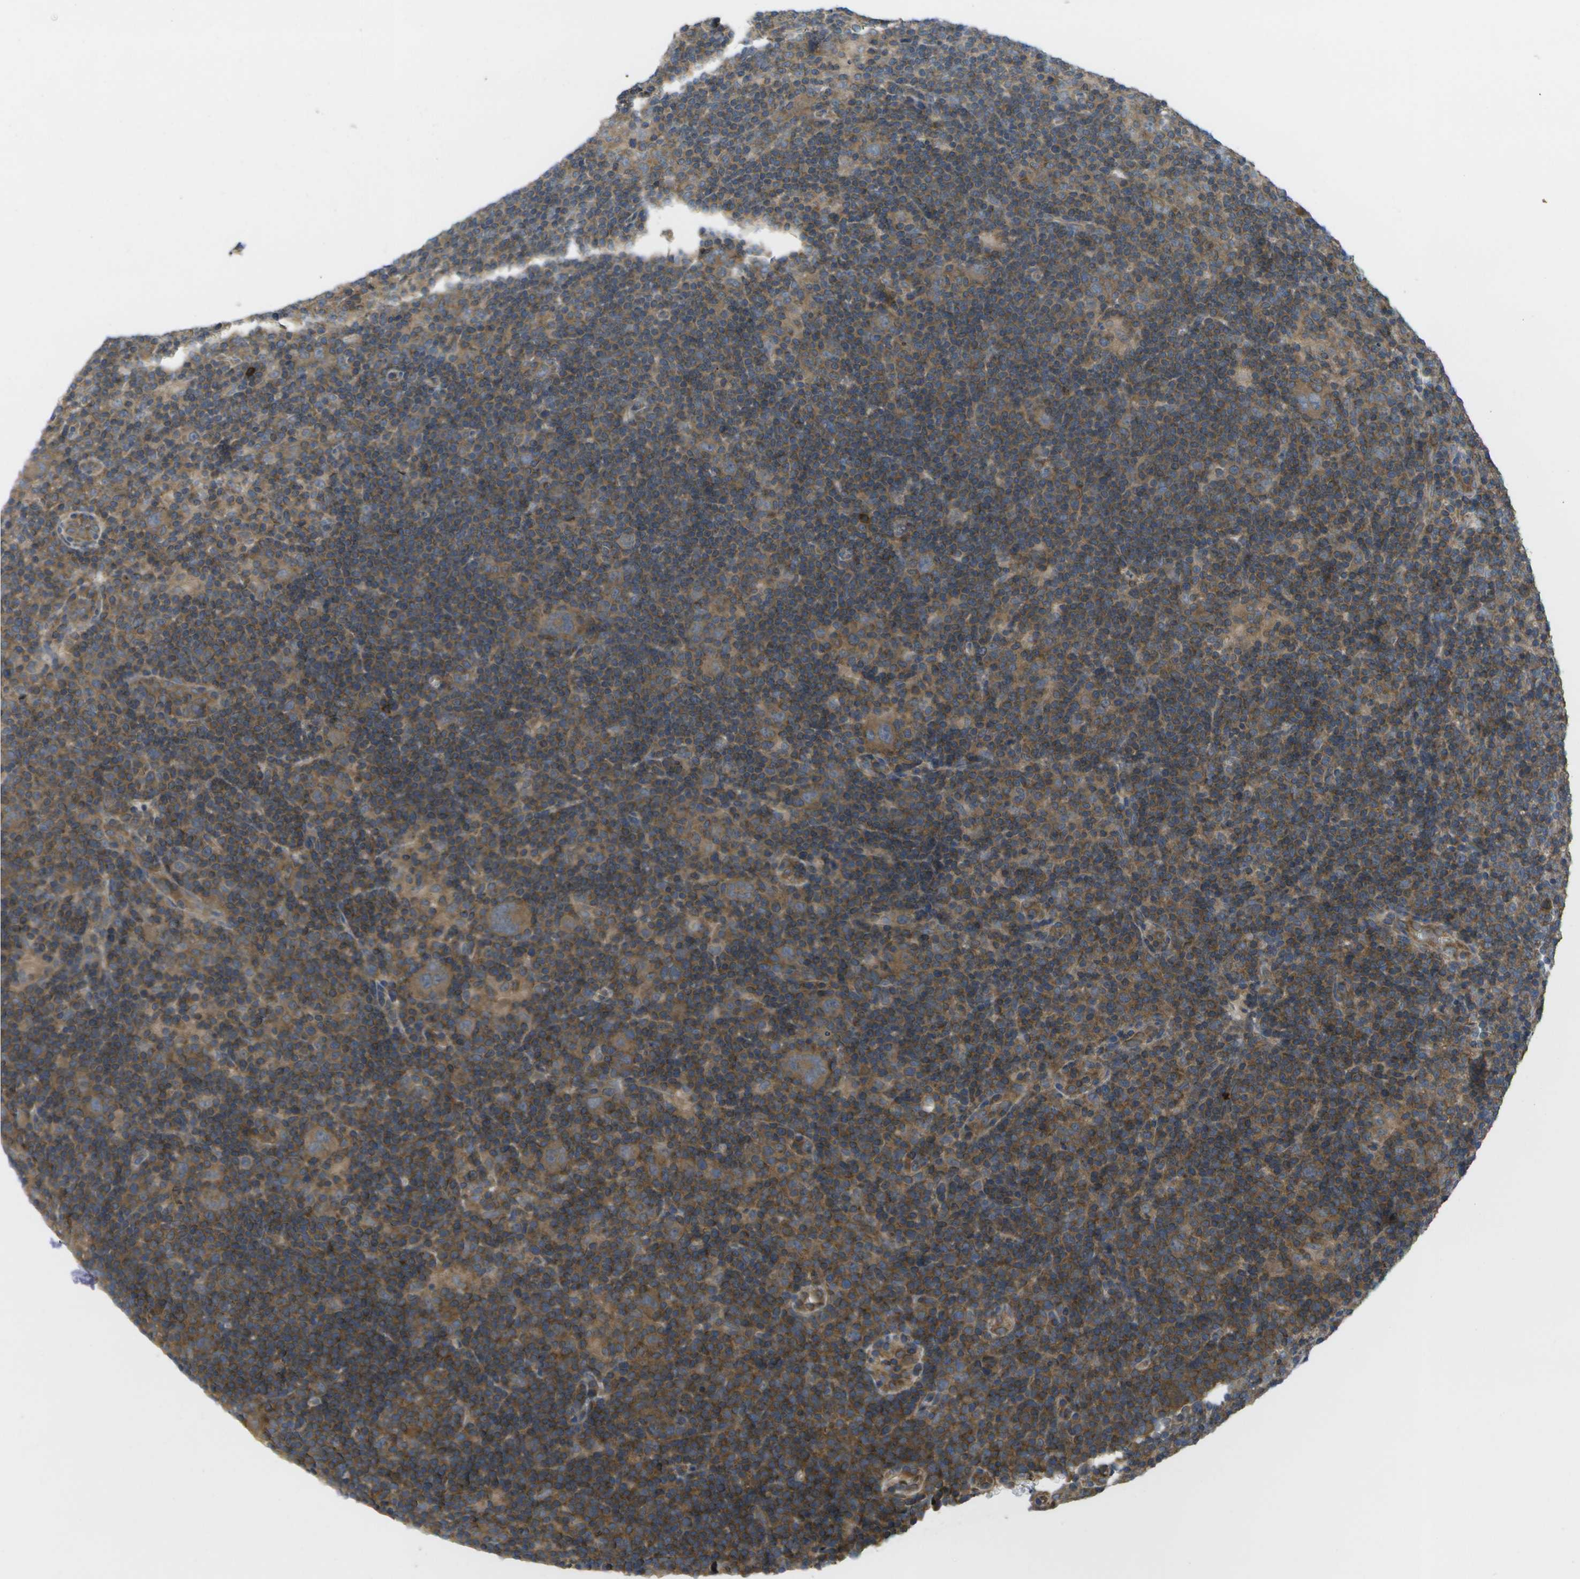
{"staining": {"intensity": "moderate", "quantity": ">75%", "location": "cytoplasmic/membranous"}, "tissue": "lymphoma", "cell_type": "Tumor cells", "image_type": "cancer", "snomed": [{"axis": "morphology", "description": "Hodgkin's disease, NOS"}, {"axis": "topography", "description": "Lymph node"}], "caption": "A micrograph showing moderate cytoplasmic/membranous staining in about >75% of tumor cells in lymphoma, as visualized by brown immunohistochemical staining.", "gene": "DPM3", "patient": {"sex": "female", "age": 57}}